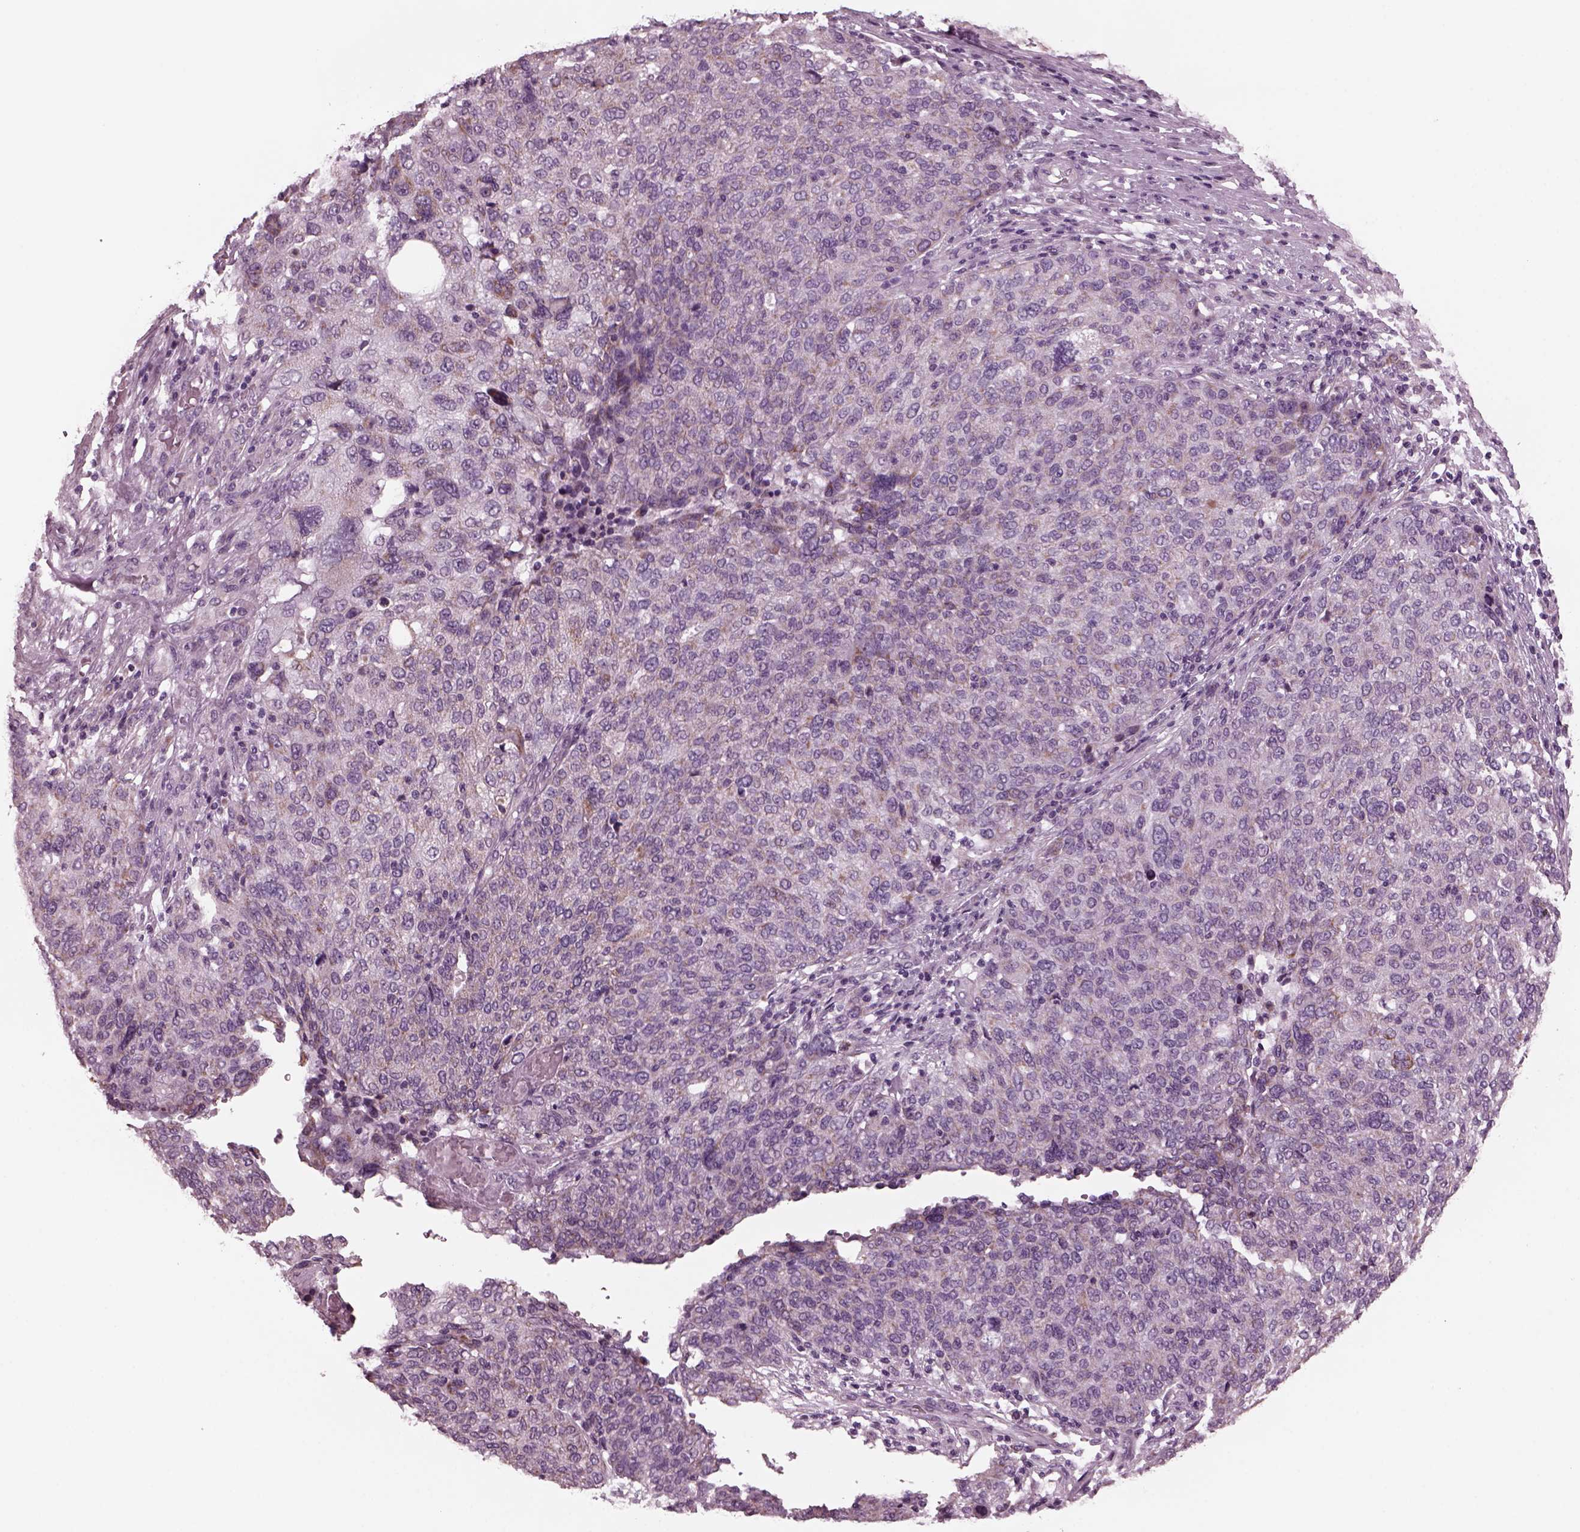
{"staining": {"intensity": "weak", "quantity": "<25%", "location": "cytoplasmic/membranous"}, "tissue": "ovarian cancer", "cell_type": "Tumor cells", "image_type": "cancer", "snomed": [{"axis": "morphology", "description": "Carcinoma, endometroid"}, {"axis": "topography", "description": "Ovary"}], "caption": "A photomicrograph of ovarian cancer (endometroid carcinoma) stained for a protein shows no brown staining in tumor cells.", "gene": "CELSR3", "patient": {"sex": "female", "age": 58}}